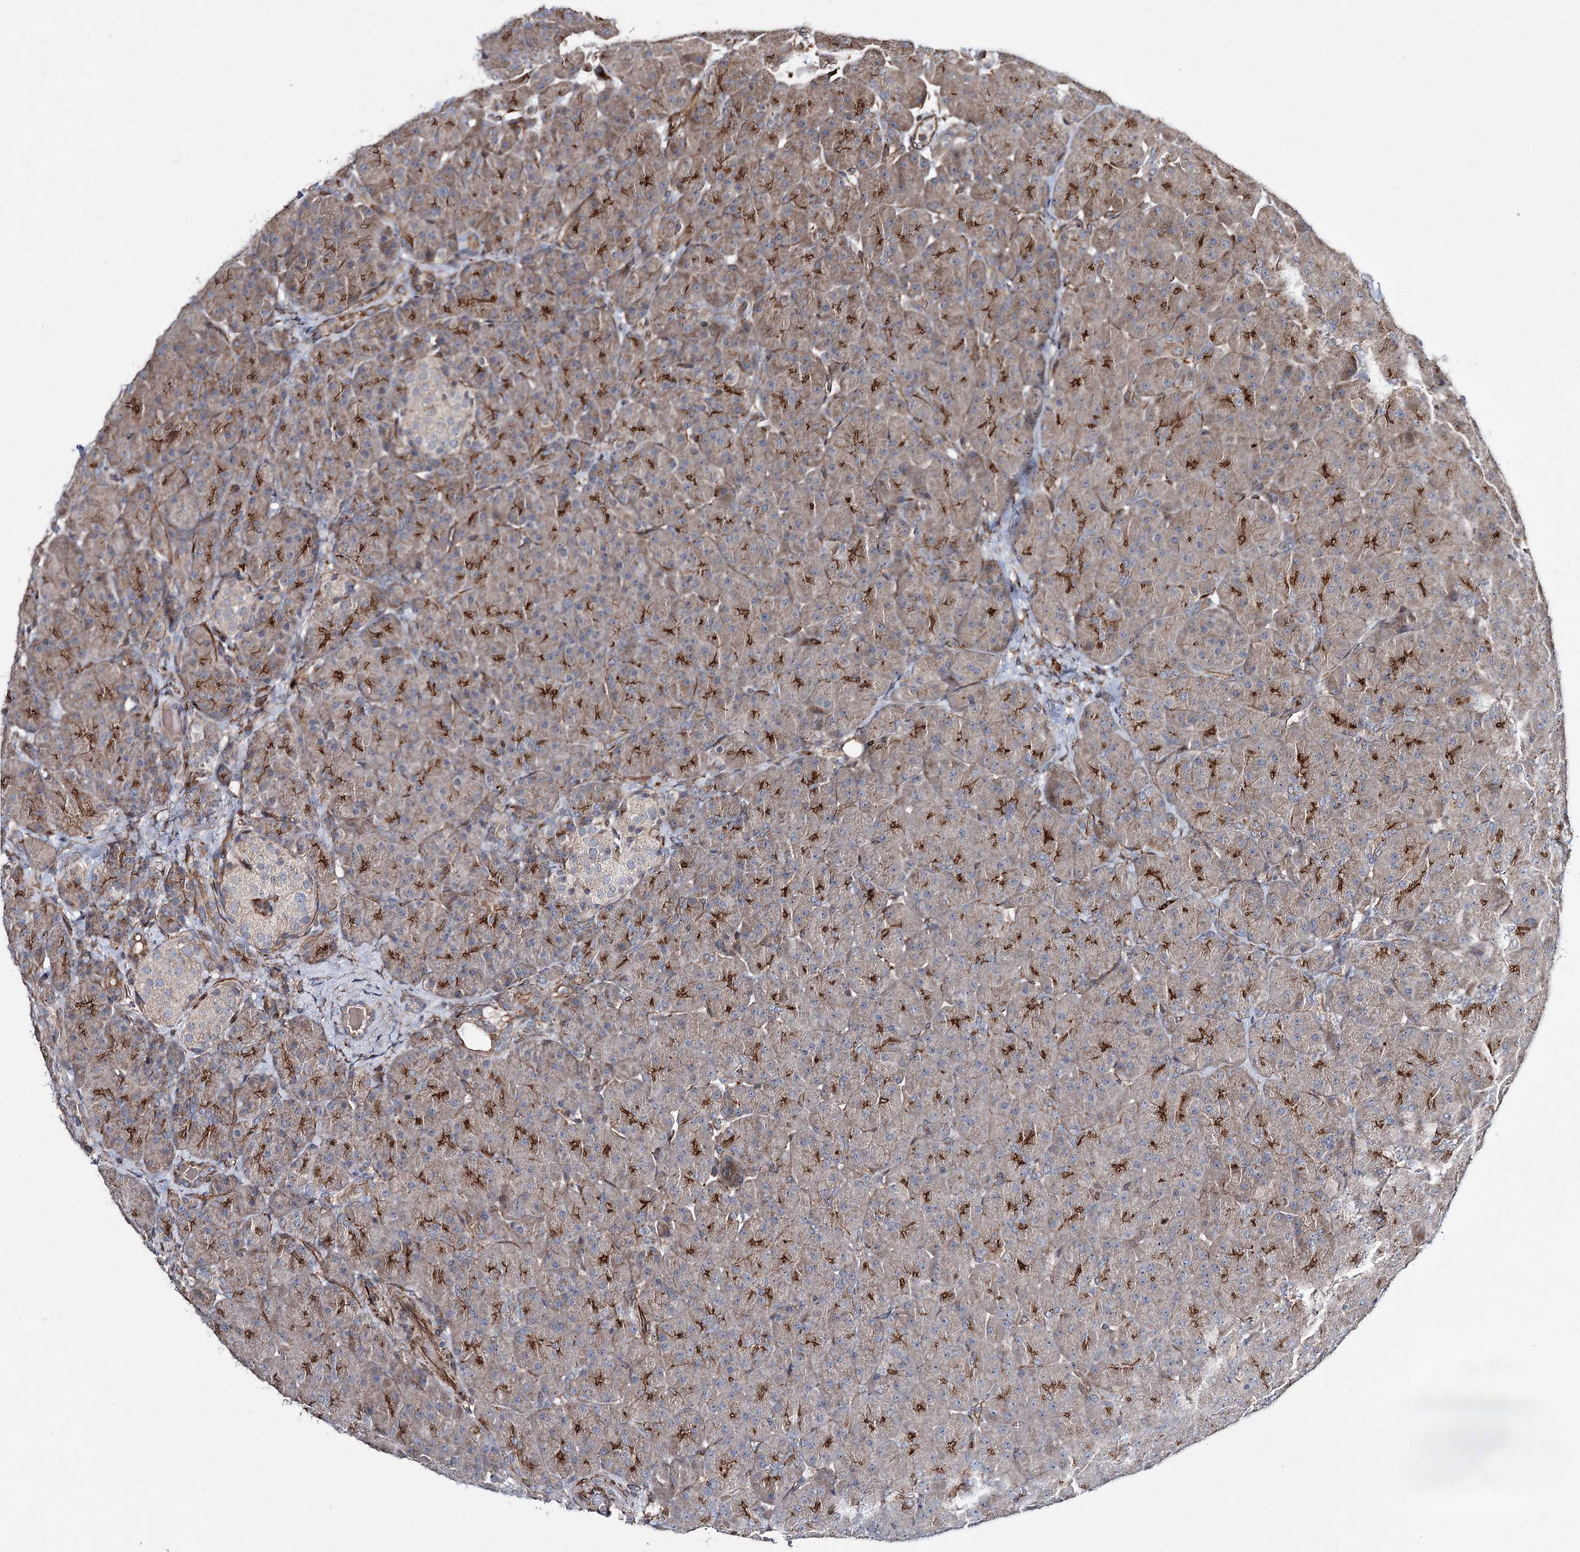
{"staining": {"intensity": "strong", "quantity": "<25%", "location": "cytoplasmic/membranous"}, "tissue": "pancreas", "cell_type": "Exocrine glandular cells", "image_type": "normal", "snomed": [{"axis": "morphology", "description": "Normal tissue, NOS"}, {"axis": "topography", "description": "Pancreas"}], "caption": "This photomicrograph exhibits normal pancreas stained with IHC to label a protein in brown. The cytoplasmic/membranous of exocrine glandular cells show strong positivity for the protein. Nuclei are counter-stained blue.", "gene": "DPEP2", "patient": {"sex": "male", "age": 66}}